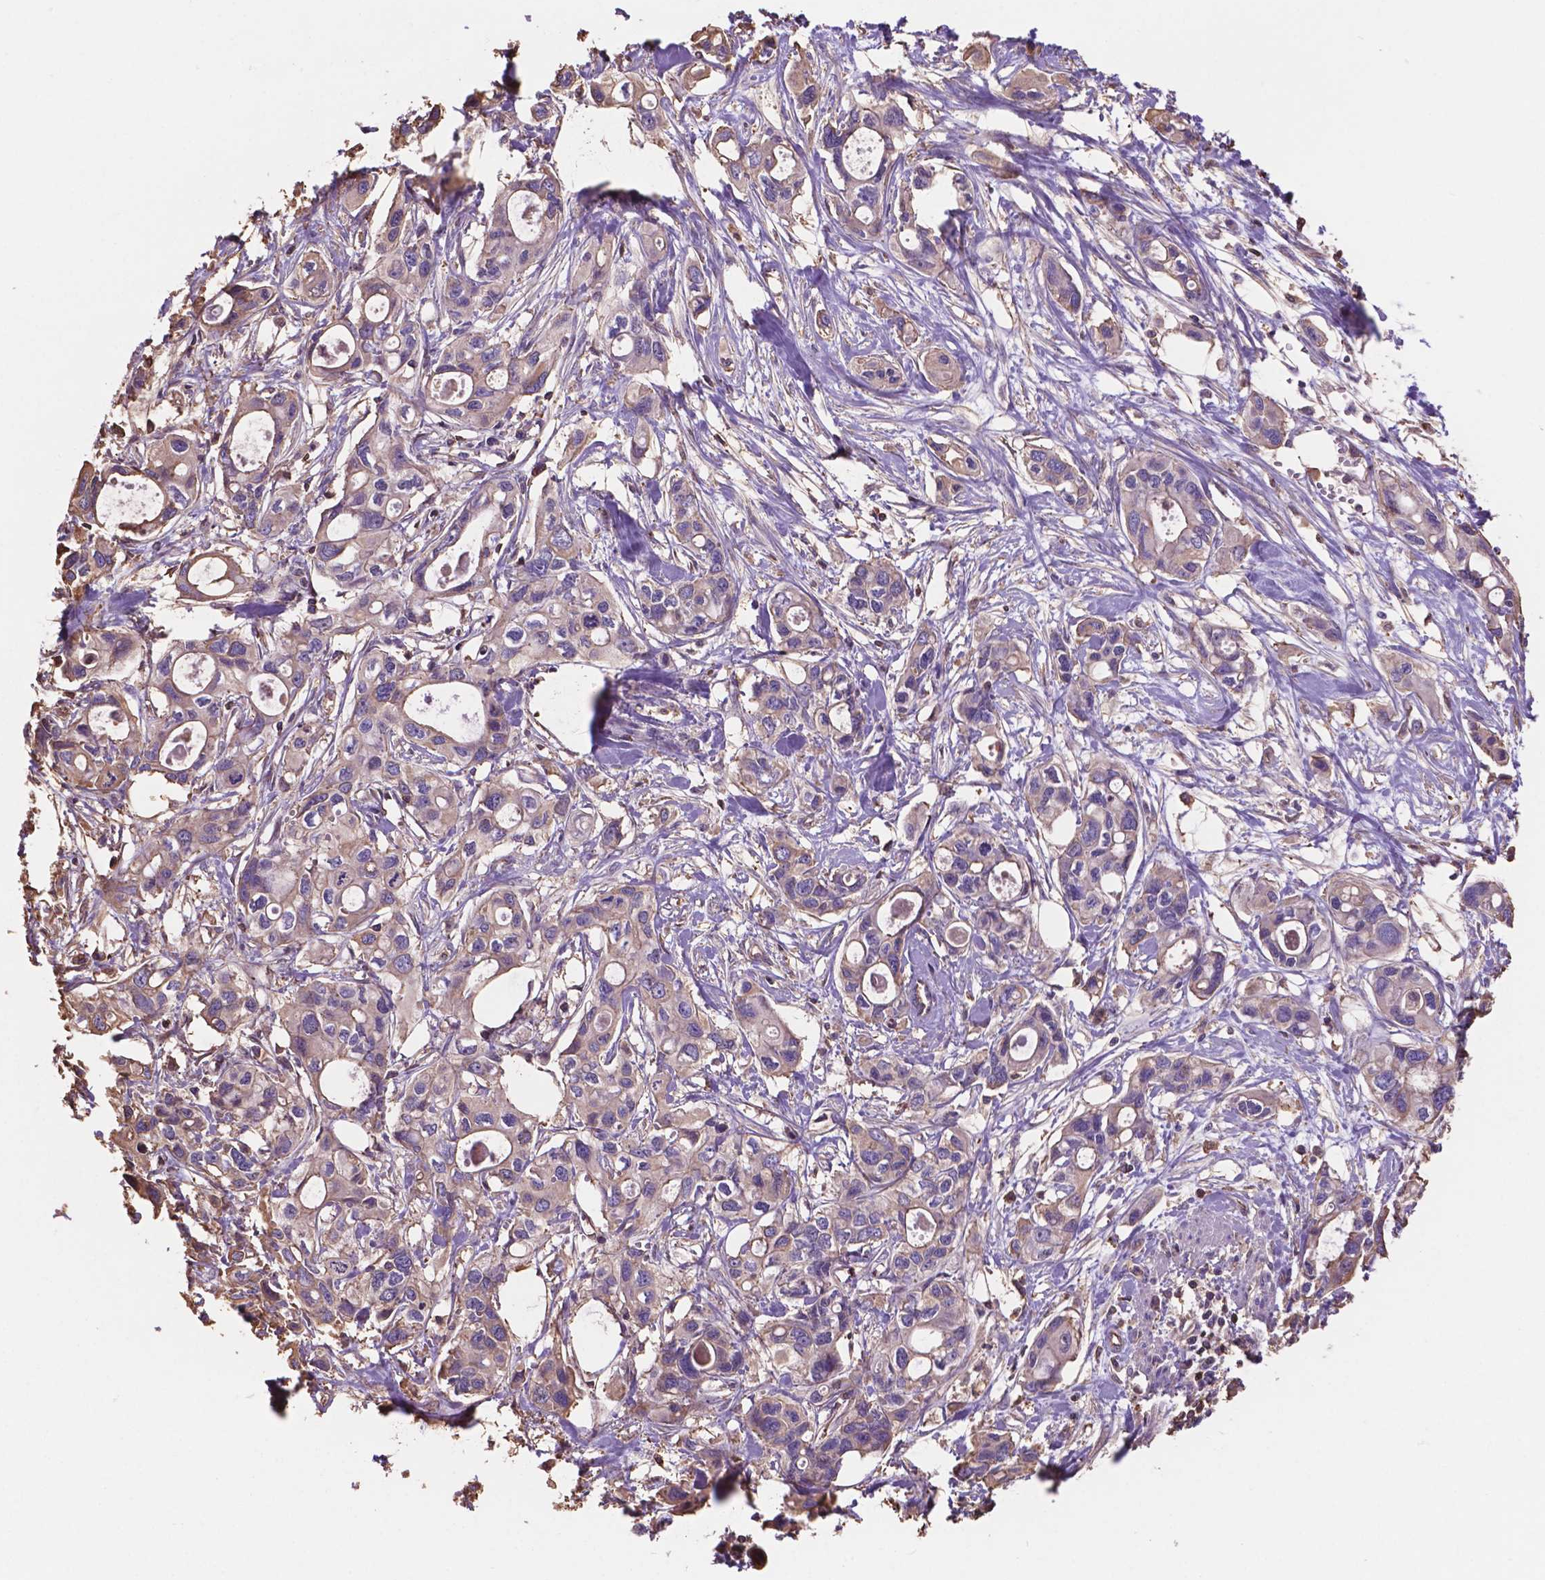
{"staining": {"intensity": "moderate", "quantity": "<25%", "location": "cytoplasmic/membranous"}, "tissue": "pancreatic cancer", "cell_type": "Tumor cells", "image_type": "cancer", "snomed": [{"axis": "morphology", "description": "Adenocarcinoma, NOS"}, {"axis": "topography", "description": "Pancreas"}], "caption": "The photomicrograph displays staining of pancreatic adenocarcinoma, revealing moderate cytoplasmic/membranous protein expression (brown color) within tumor cells. Nuclei are stained in blue.", "gene": "NIPA2", "patient": {"sex": "male", "age": 60}}